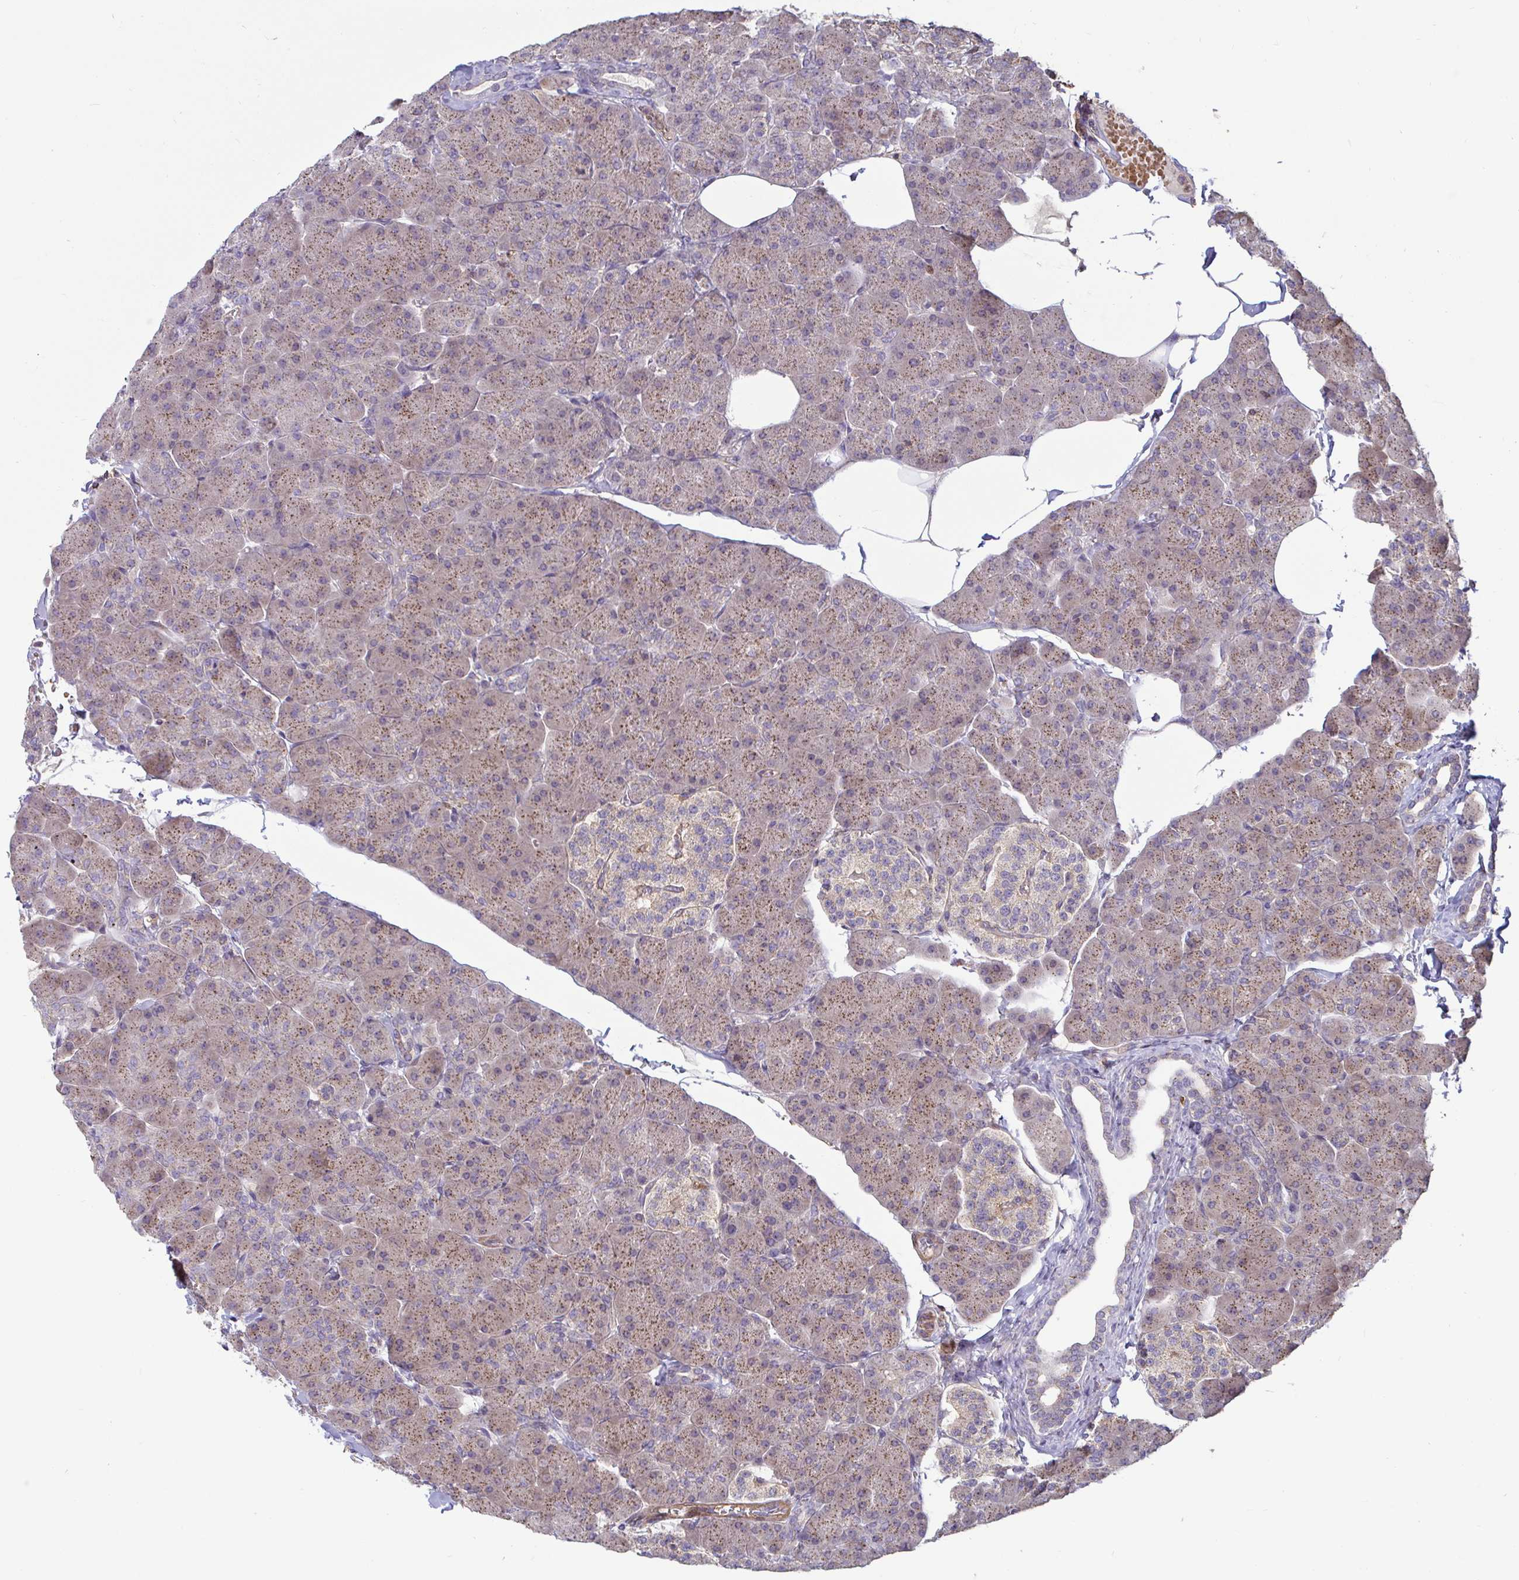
{"staining": {"intensity": "moderate", "quantity": ">75%", "location": "cytoplasmic/membranous"}, "tissue": "pancreas", "cell_type": "Exocrine glandular cells", "image_type": "normal", "snomed": [{"axis": "morphology", "description": "Normal tissue, NOS"}, {"axis": "topography", "description": "Pancreas"}], "caption": "An image showing moderate cytoplasmic/membranous expression in about >75% of exocrine glandular cells in normal pancreas, as visualized by brown immunohistochemical staining.", "gene": "SPRY1", "patient": {"sex": "male", "age": 35}}